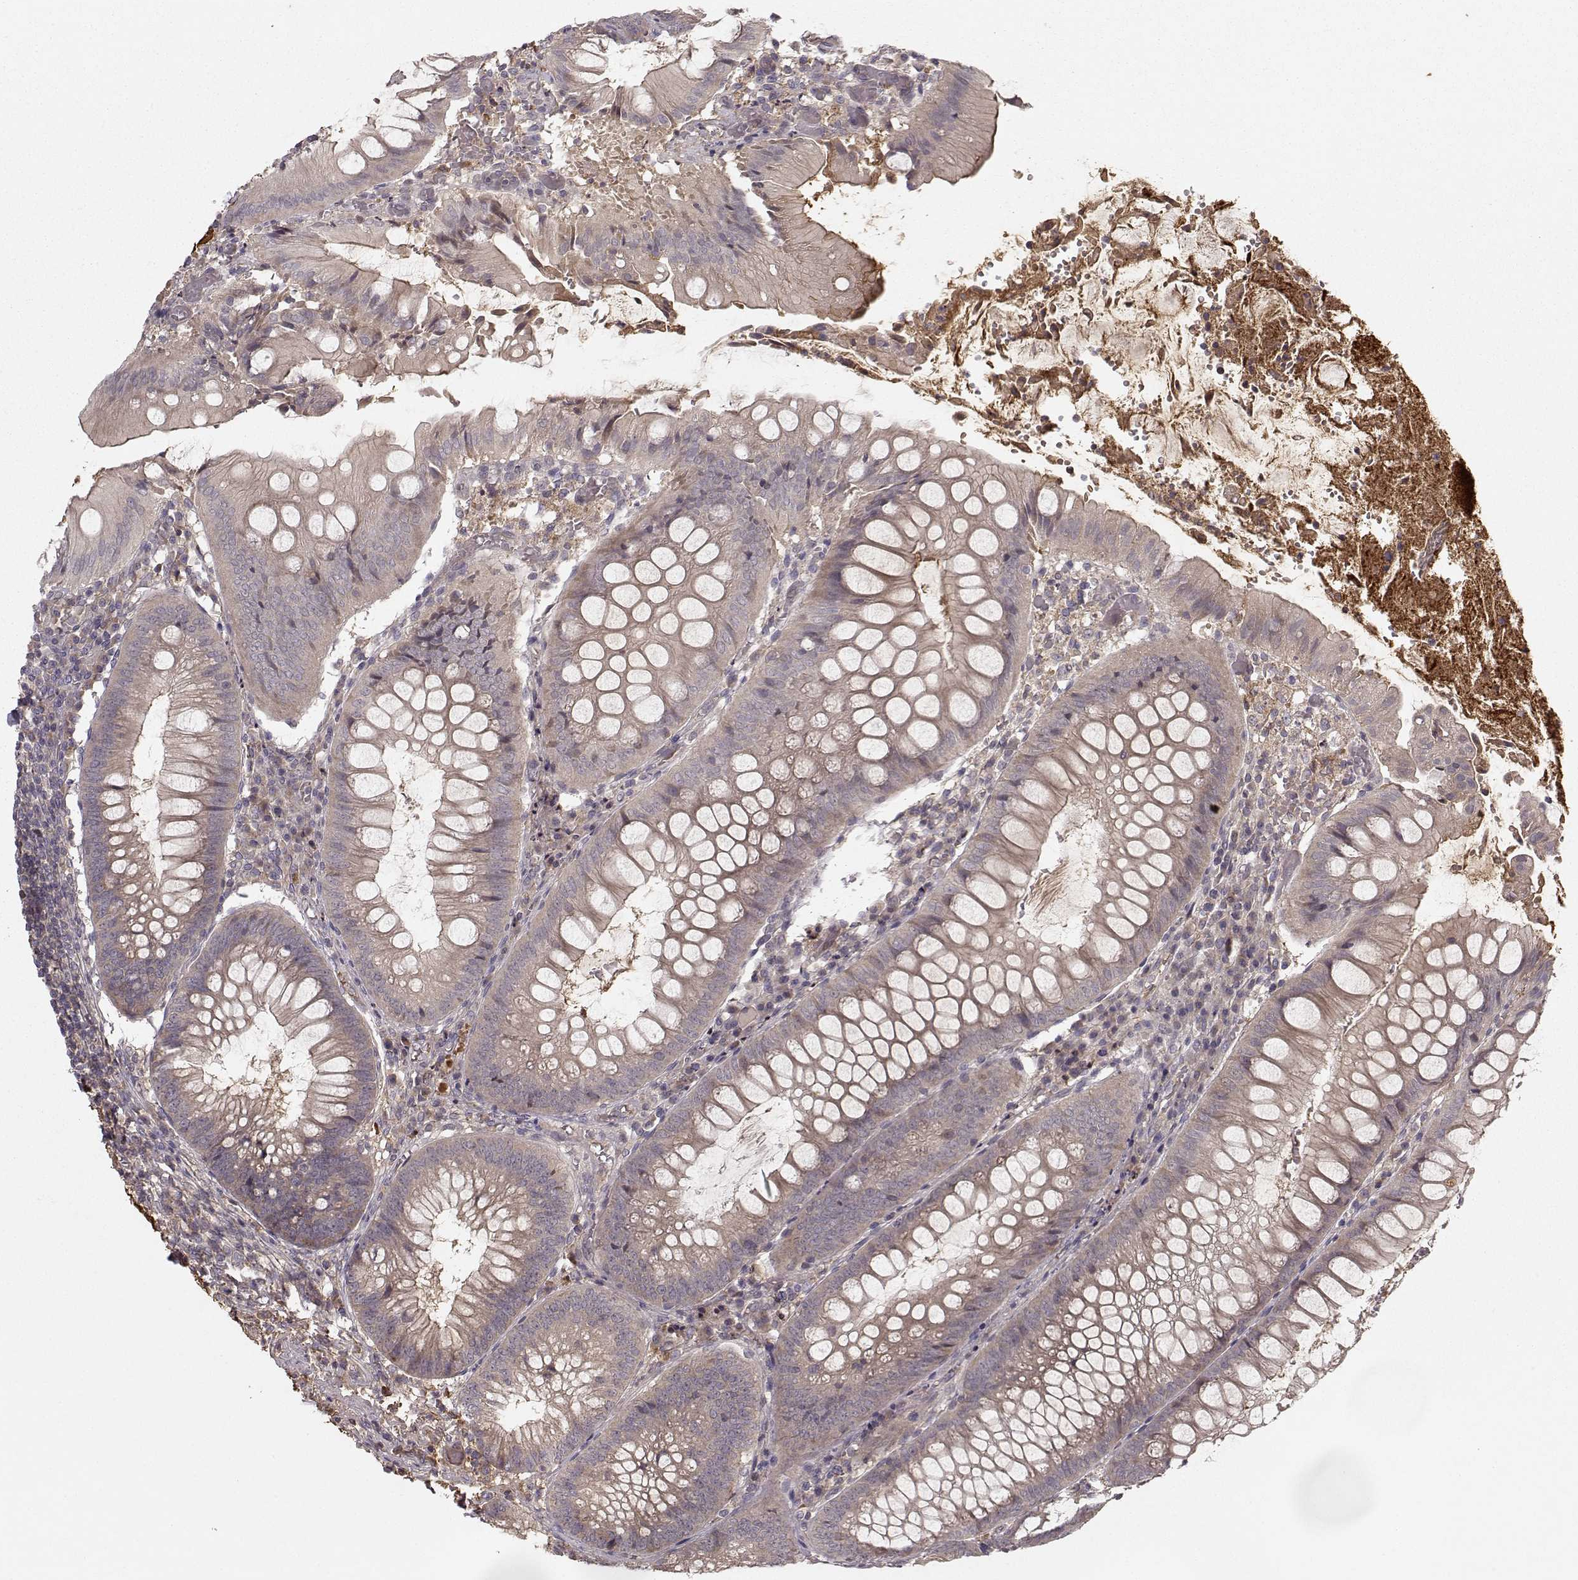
{"staining": {"intensity": "weak", "quantity": ">75%", "location": "cytoplasmic/membranous"}, "tissue": "appendix", "cell_type": "Glandular cells", "image_type": "normal", "snomed": [{"axis": "morphology", "description": "Normal tissue, NOS"}, {"axis": "morphology", "description": "Inflammation, NOS"}, {"axis": "topography", "description": "Appendix"}], "caption": "Glandular cells reveal low levels of weak cytoplasmic/membranous expression in approximately >75% of cells in unremarkable appendix.", "gene": "WNT6", "patient": {"sex": "male", "age": 16}}